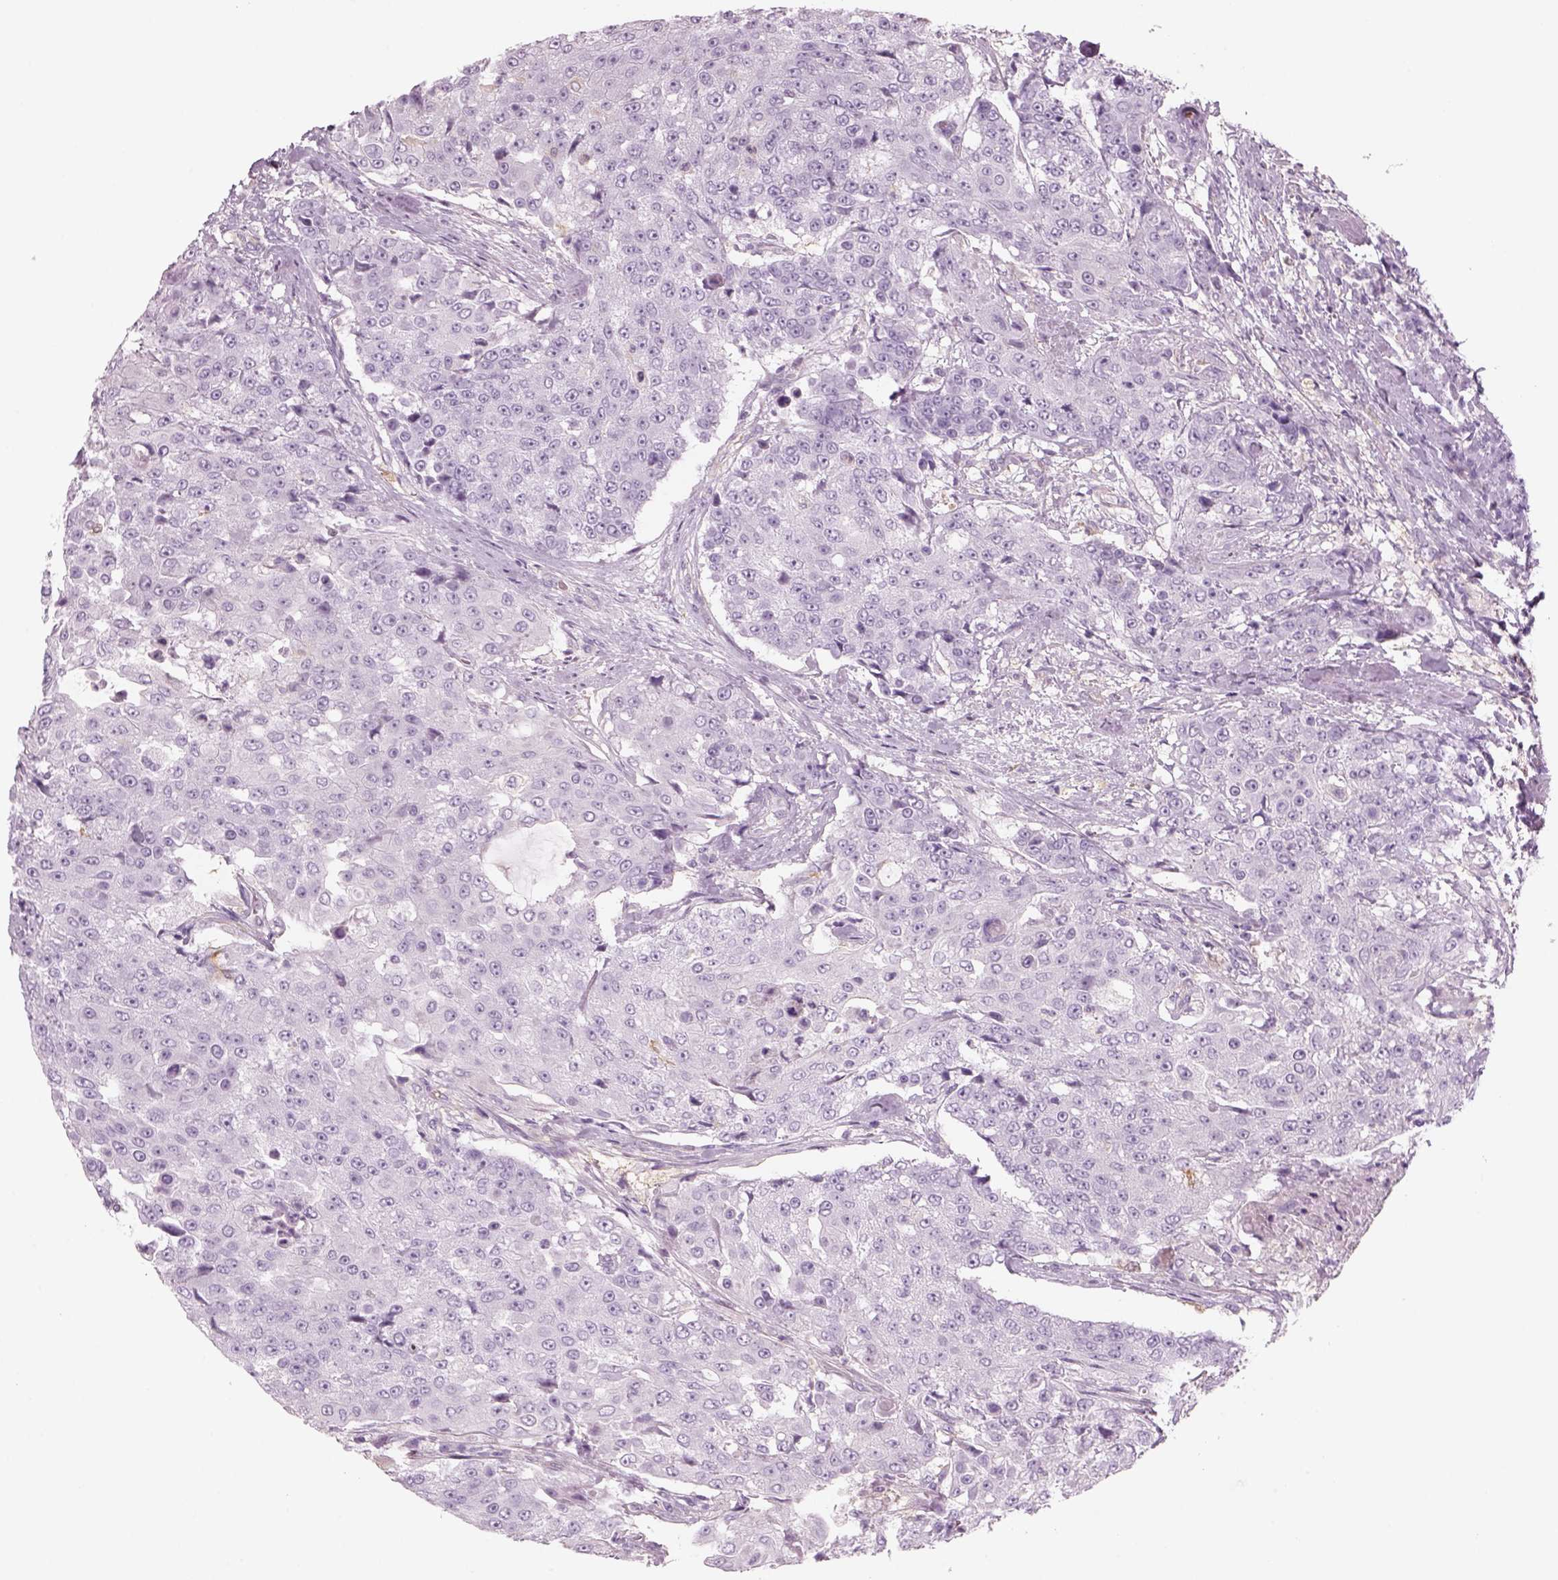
{"staining": {"intensity": "negative", "quantity": "none", "location": "none"}, "tissue": "urothelial cancer", "cell_type": "Tumor cells", "image_type": "cancer", "snomed": [{"axis": "morphology", "description": "Urothelial carcinoma, High grade"}, {"axis": "topography", "description": "Urinary bladder"}], "caption": "High power microscopy photomicrograph of an immunohistochemistry (IHC) micrograph of urothelial cancer, revealing no significant expression in tumor cells.", "gene": "SLC1A7", "patient": {"sex": "female", "age": 63}}